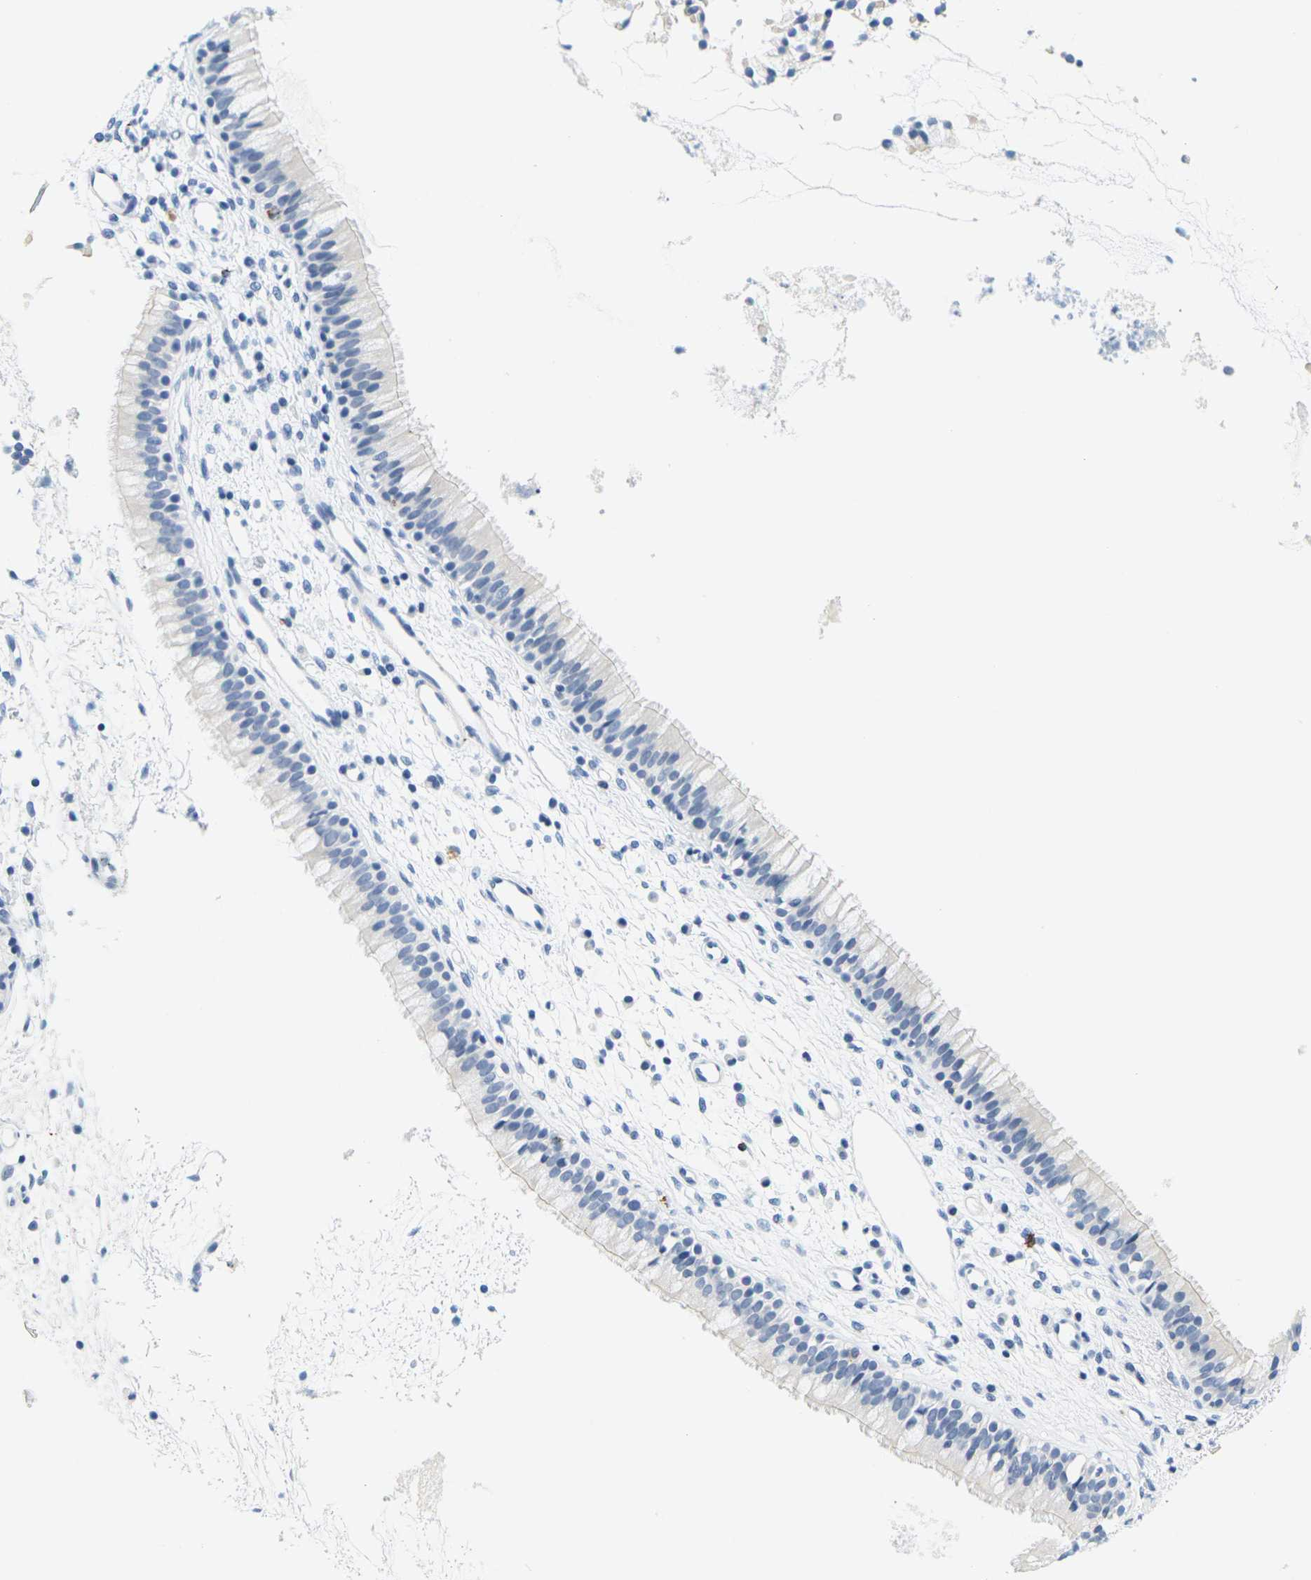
{"staining": {"intensity": "negative", "quantity": "none", "location": "none"}, "tissue": "nasopharynx", "cell_type": "Respiratory epithelial cells", "image_type": "normal", "snomed": [{"axis": "morphology", "description": "Normal tissue, NOS"}, {"axis": "topography", "description": "Nasopharynx"}], "caption": "Micrograph shows no protein staining in respiratory epithelial cells of benign nasopharynx.", "gene": "HLA", "patient": {"sex": "male", "age": 21}}